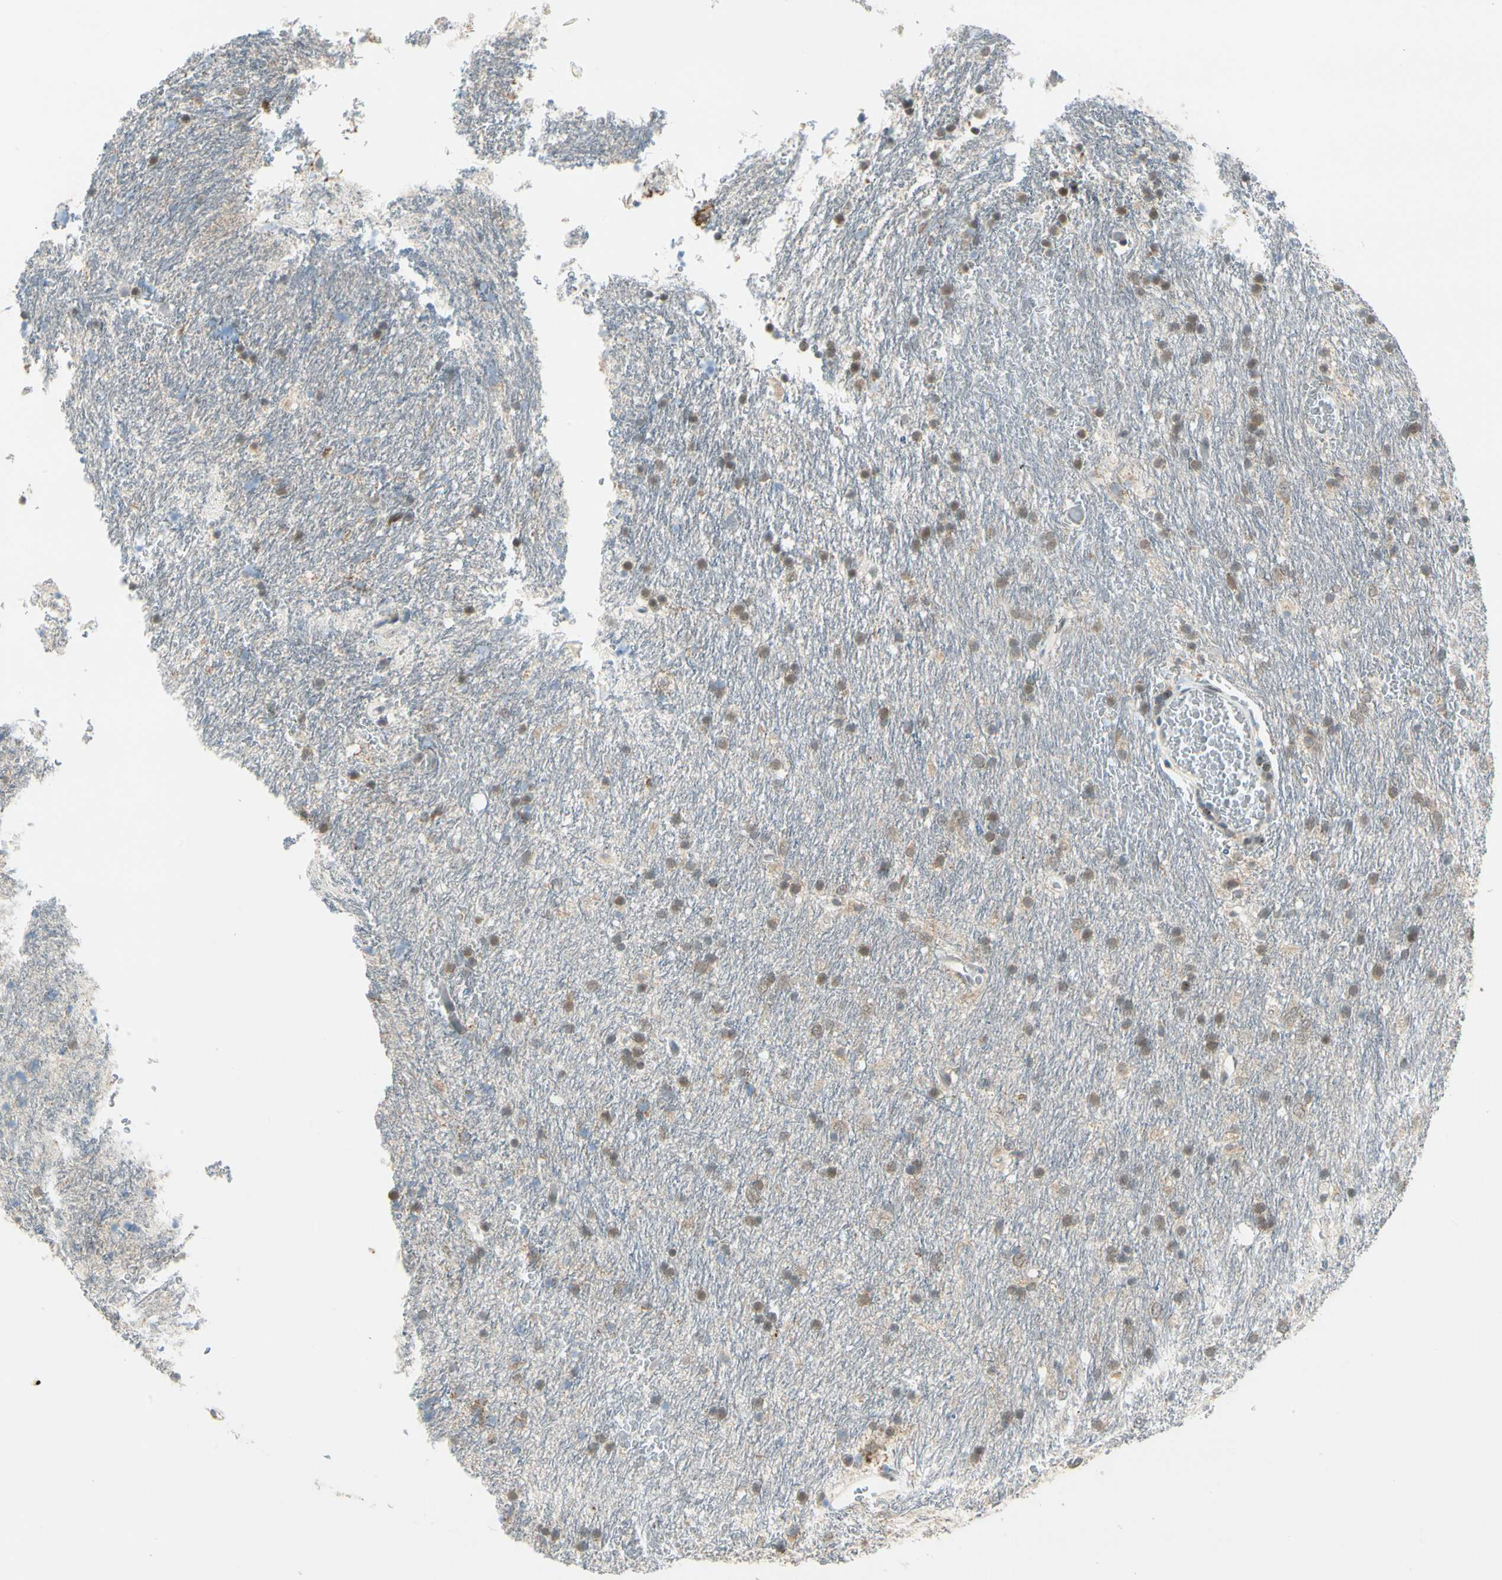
{"staining": {"intensity": "moderate", "quantity": ">75%", "location": "cytoplasmic/membranous"}, "tissue": "glioma", "cell_type": "Tumor cells", "image_type": "cancer", "snomed": [{"axis": "morphology", "description": "Glioma, malignant, Low grade"}, {"axis": "topography", "description": "Brain"}], "caption": "A photomicrograph of human malignant glioma (low-grade) stained for a protein reveals moderate cytoplasmic/membranous brown staining in tumor cells.", "gene": "KHDC4", "patient": {"sex": "male", "age": 77}}